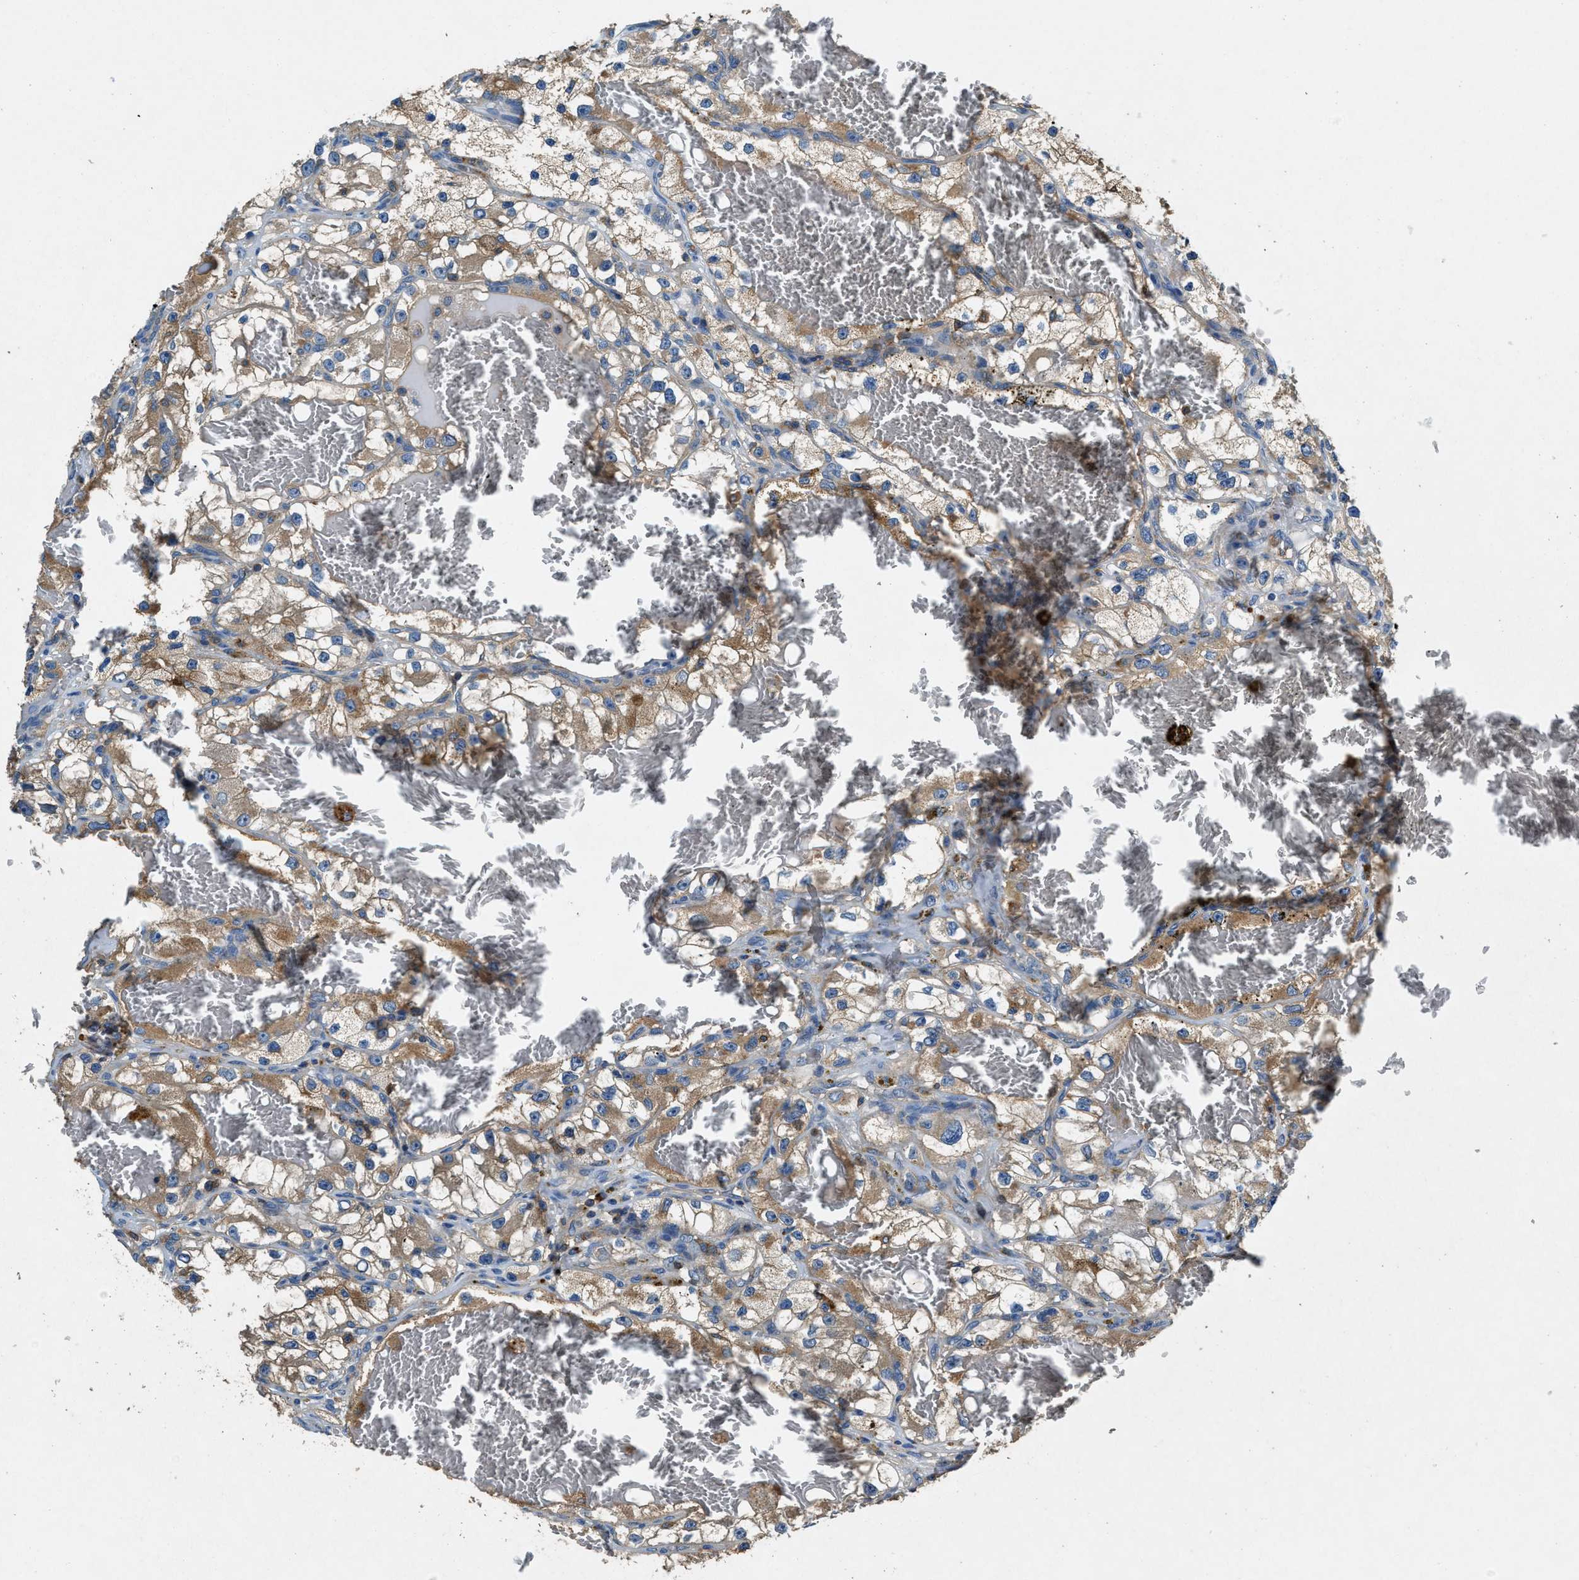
{"staining": {"intensity": "moderate", "quantity": "25%-75%", "location": "cytoplasmic/membranous"}, "tissue": "renal cancer", "cell_type": "Tumor cells", "image_type": "cancer", "snomed": [{"axis": "morphology", "description": "Adenocarcinoma, NOS"}, {"axis": "topography", "description": "Kidney"}], "caption": "DAB immunohistochemical staining of renal adenocarcinoma displays moderate cytoplasmic/membranous protein expression in approximately 25%-75% of tumor cells. The staining was performed using DAB to visualize the protein expression in brown, while the nuclei were stained in blue with hematoxylin (Magnification: 20x).", "gene": "BLOC1S1", "patient": {"sex": "female", "age": 57}}